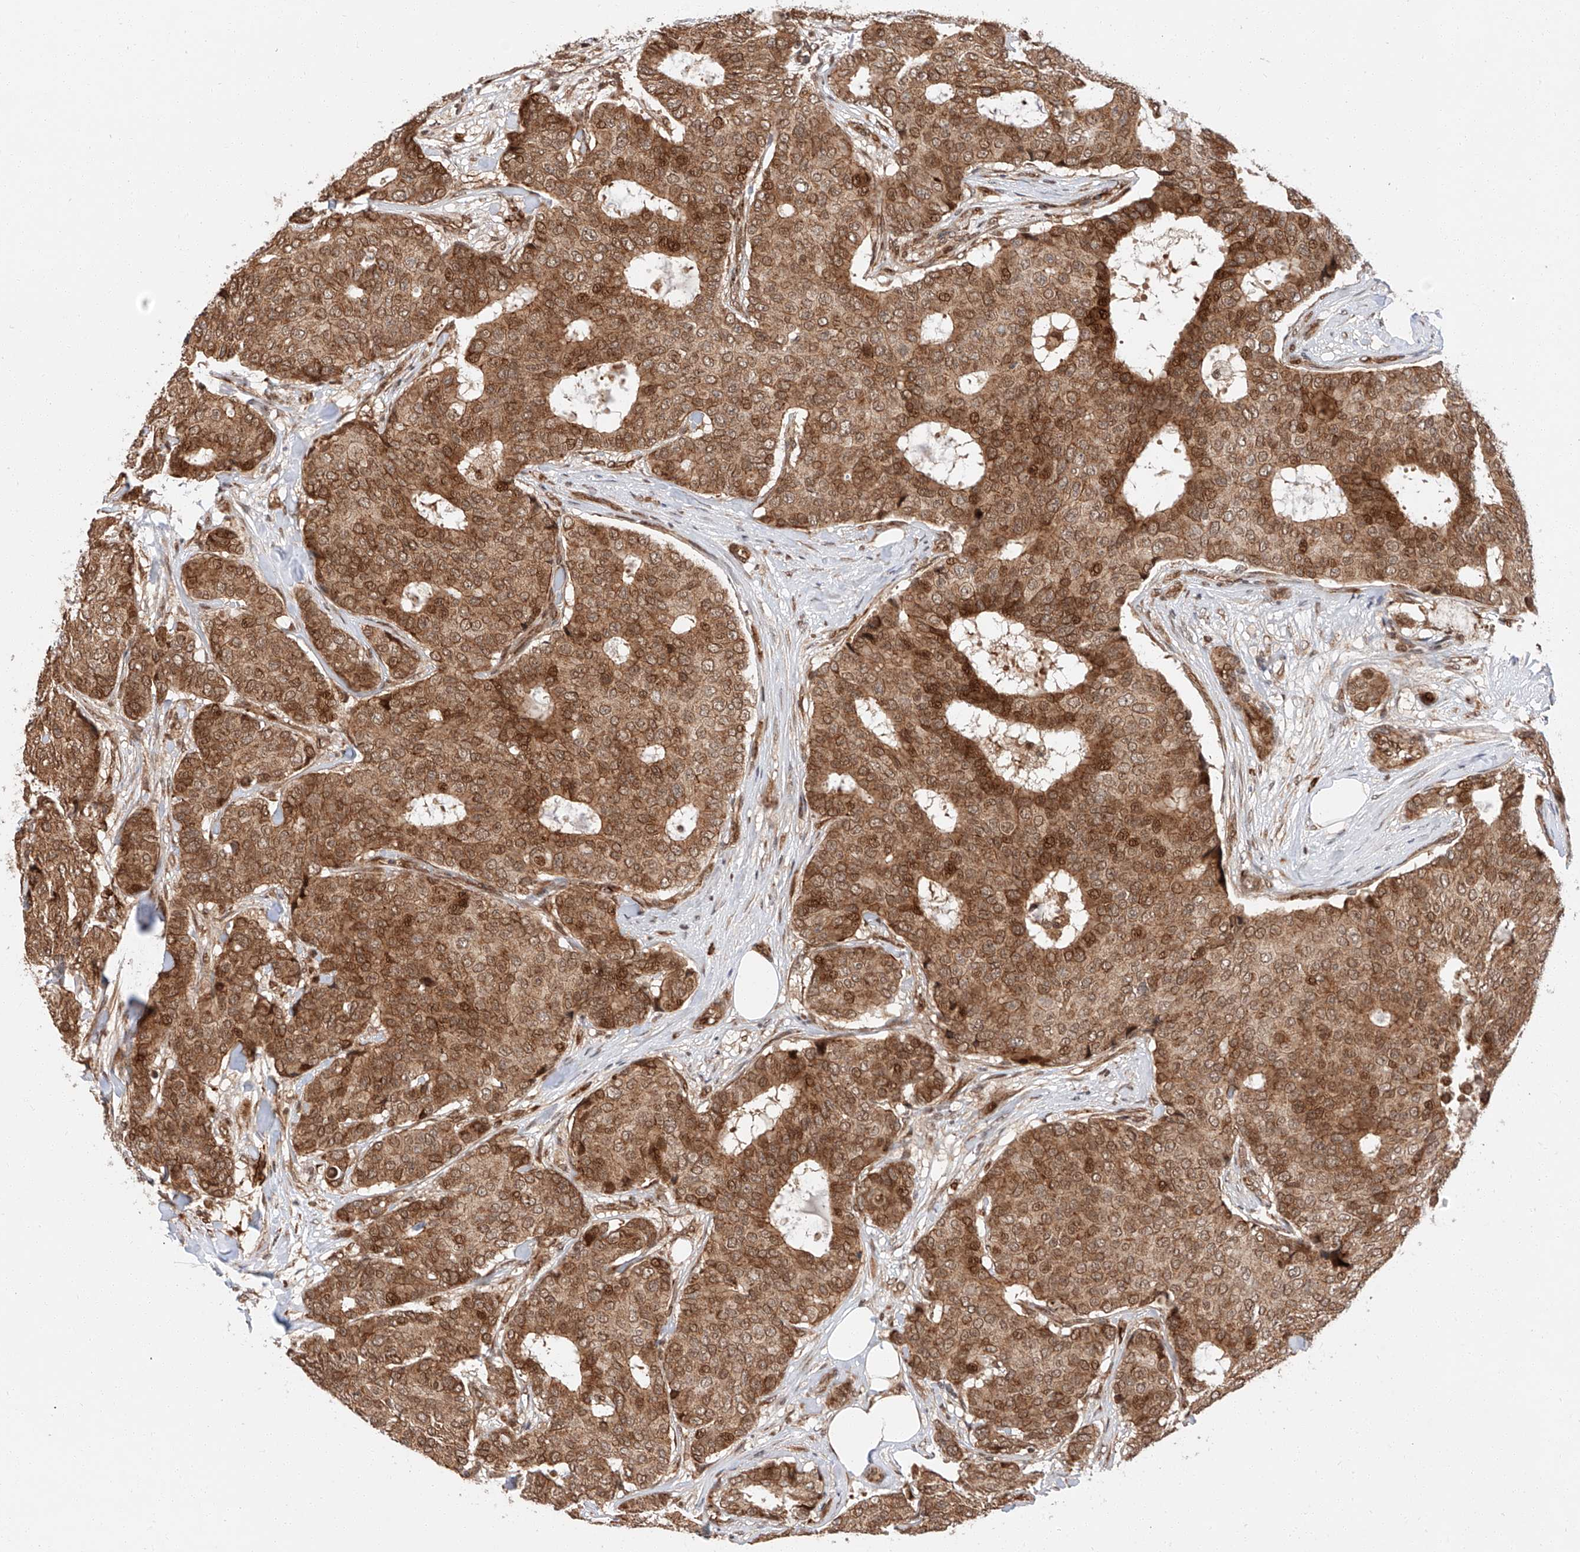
{"staining": {"intensity": "moderate", "quantity": ">75%", "location": "cytoplasmic/membranous,nuclear"}, "tissue": "breast cancer", "cell_type": "Tumor cells", "image_type": "cancer", "snomed": [{"axis": "morphology", "description": "Duct carcinoma"}, {"axis": "topography", "description": "Breast"}], "caption": "Immunohistochemistry (IHC) histopathology image of neoplastic tissue: human infiltrating ductal carcinoma (breast) stained using immunohistochemistry demonstrates medium levels of moderate protein expression localized specifically in the cytoplasmic/membranous and nuclear of tumor cells, appearing as a cytoplasmic/membranous and nuclear brown color.", "gene": "THTPA", "patient": {"sex": "female", "age": 75}}